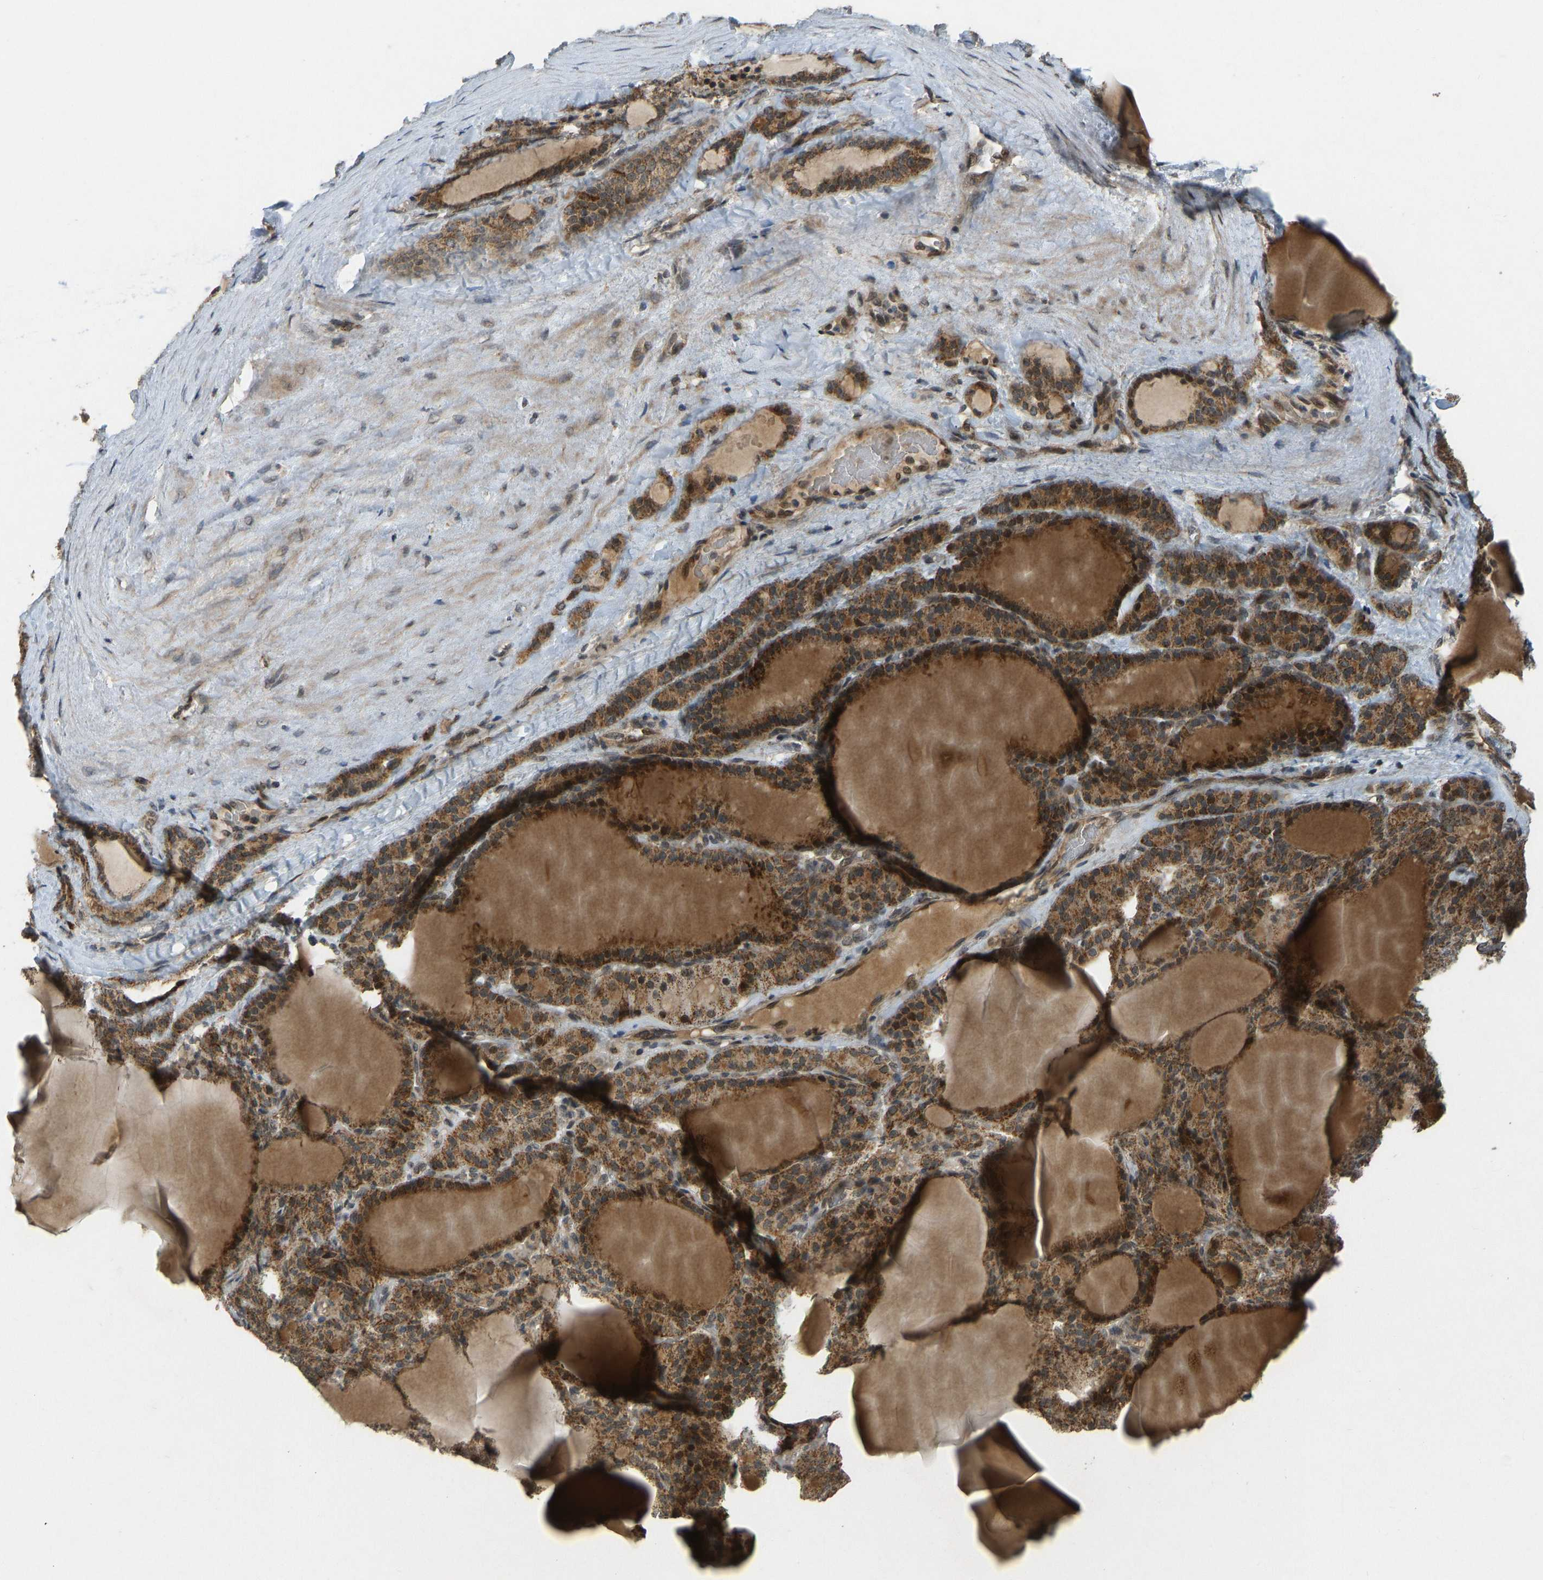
{"staining": {"intensity": "strong", "quantity": ">75%", "location": "cytoplasmic/membranous"}, "tissue": "thyroid gland", "cell_type": "Glandular cells", "image_type": "normal", "snomed": [{"axis": "morphology", "description": "Normal tissue, NOS"}, {"axis": "topography", "description": "Thyroid gland"}], "caption": "Glandular cells reveal strong cytoplasmic/membranous expression in about >75% of cells in benign thyroid gland. (Brightfield microscopy of DAB IHC at high magnification).", "gene": "ACADS", "patient": {"sex": "female", "age": 28}}